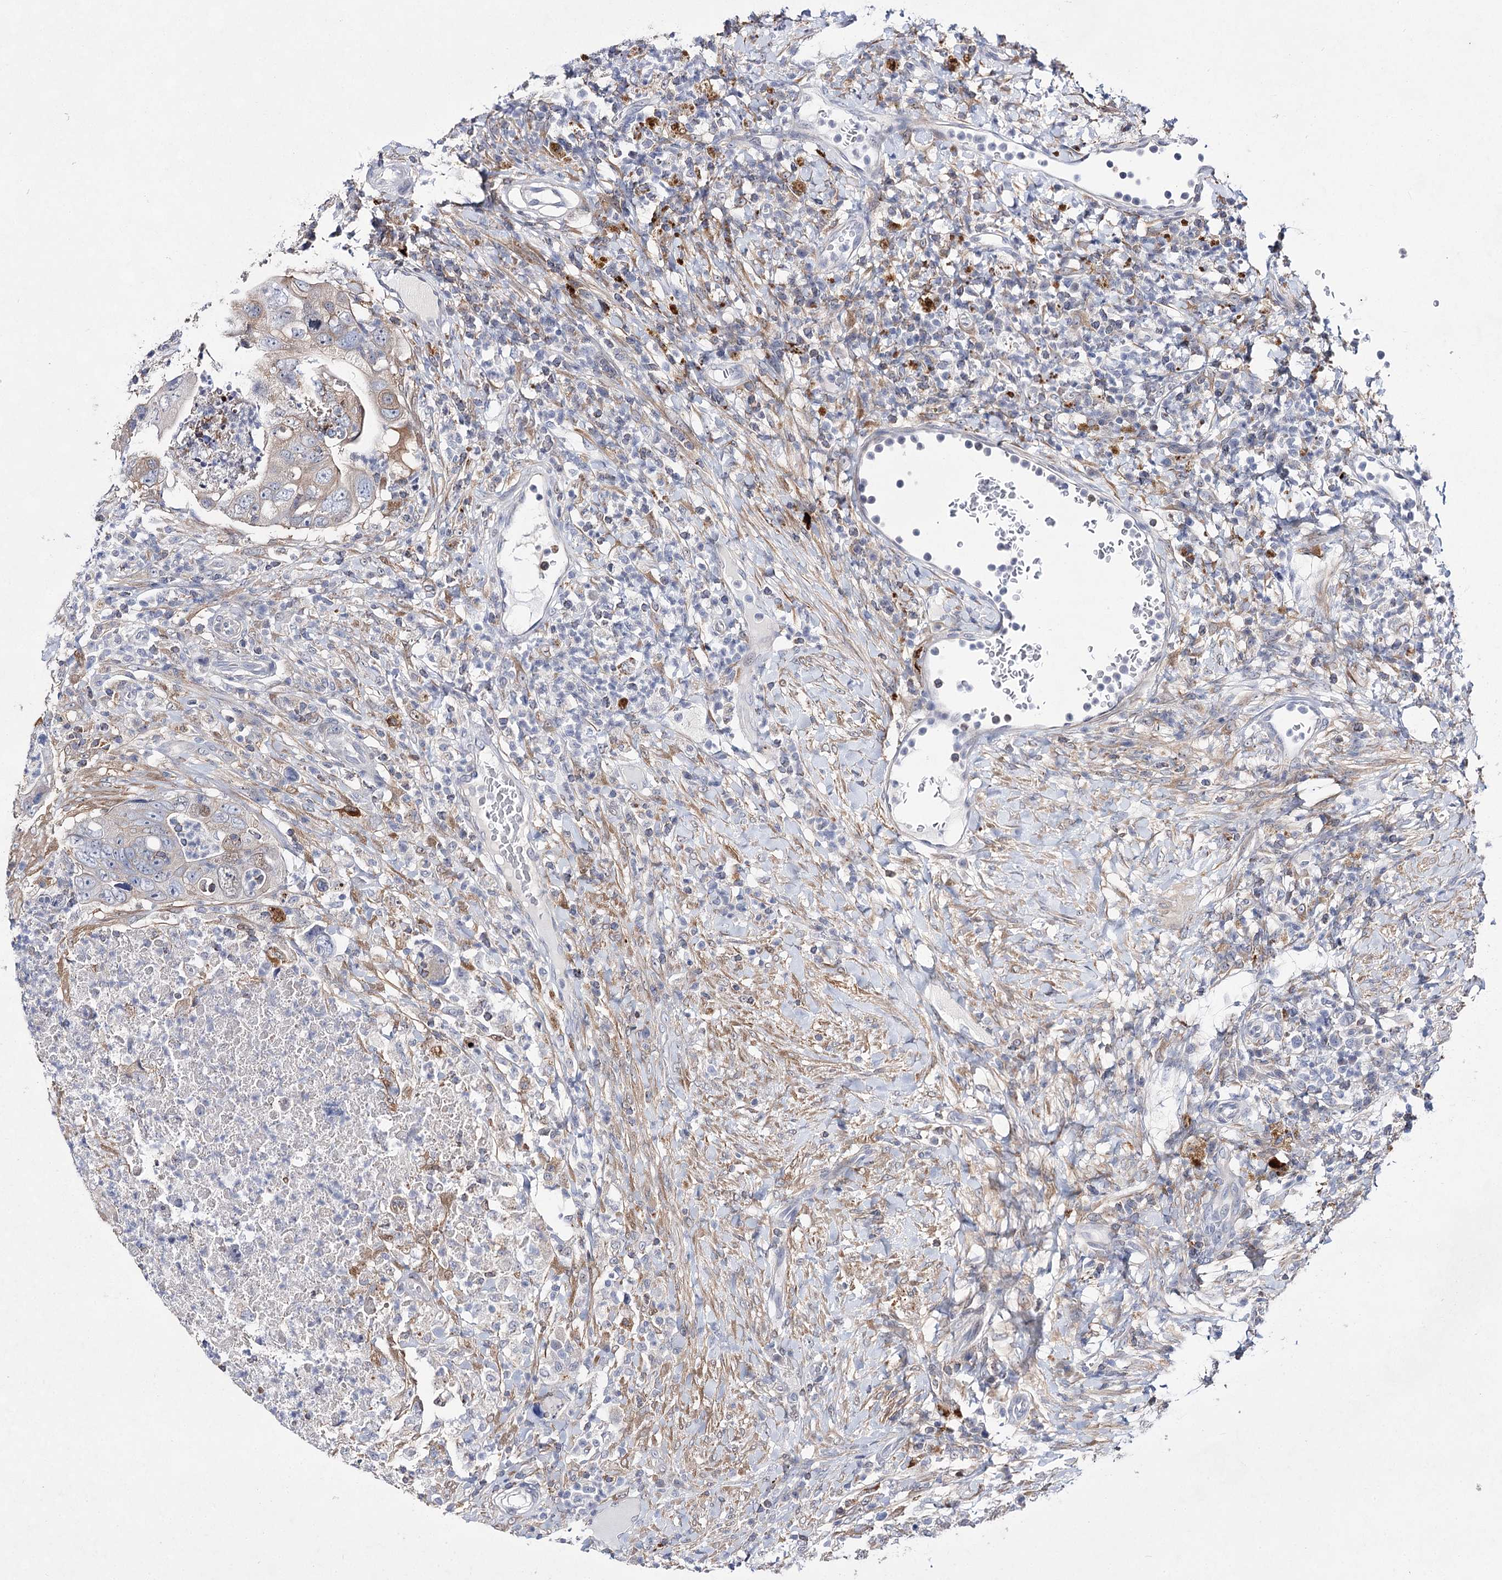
{"staining": {"intensity": "moderate", "quantity": "<25%", "location": "cytoplasmic/membranous"}, "tissue": "colorectal cancer", "cell_type": "Tumor cells", "image_type": "cancer", "snomed": [{"axis": "morphology", "description": "Adenocarcinoma, NOS"}, {"axis": "topography", "description": "Rectum"}], "caption": "Protein staining of adenocarcinoma (colorectal) tissue demonstrates moderate cytoplasmic/membranous staining in about <25% of tumor cells.", "gene": "UGDH", "patient": {"sex": "male", "age": 59}}